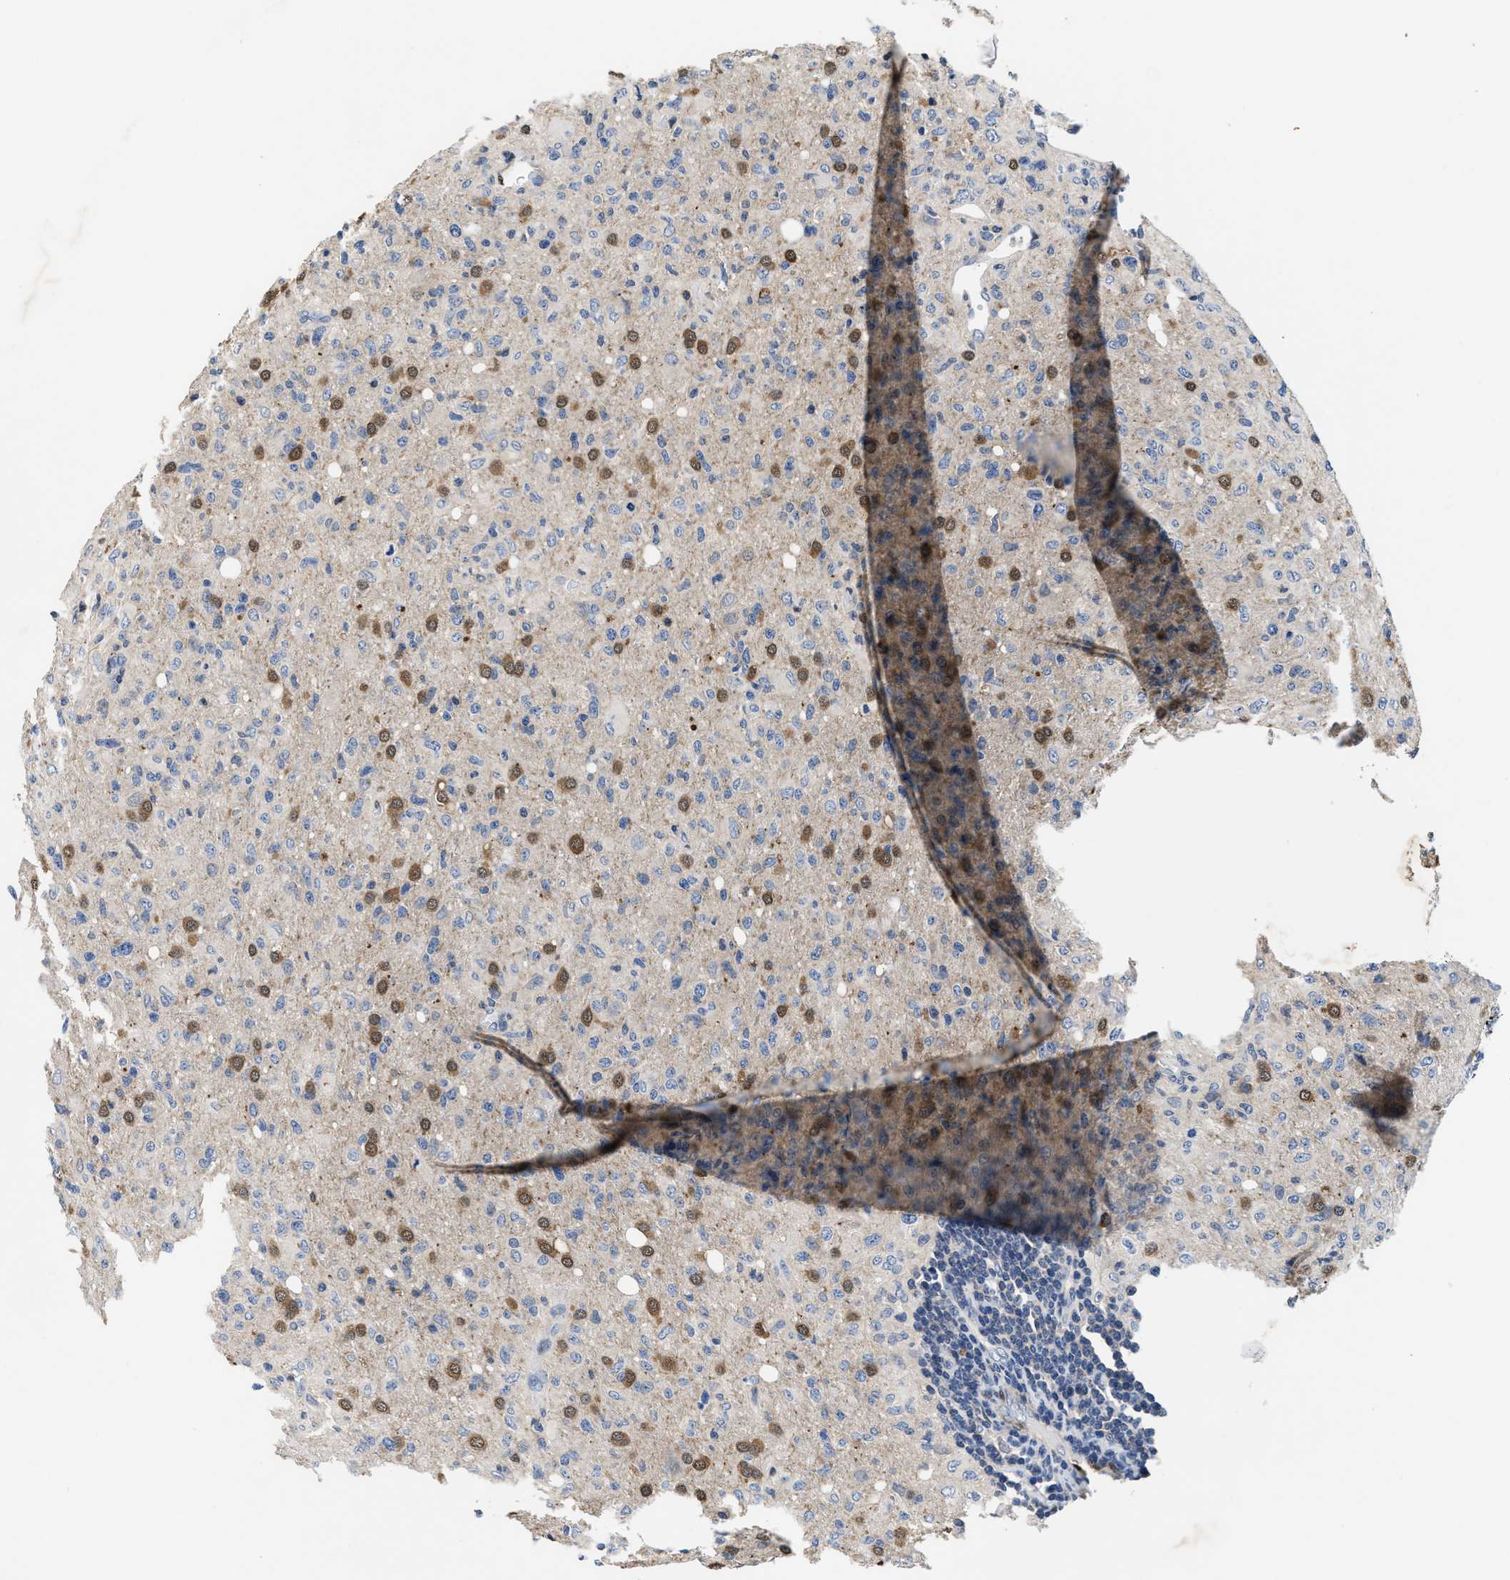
{"staining": {"intensity": "moderate", "quantity": "25%-75%", "location": "cytoplasmic/membranous,nuclear"}, "tissue": "glioma", "cell_type": "Tumor cells", "image_type": "cancer", "snomed": [{"axis": "morphology", "description": "Glioma, malignant, High grade"}, {"axis": "topography", "description": "Brain"}], "caption": "A high-resolution image shows immunohistochemistry staining of malignant glioma (high-grade), which exhibits moderate cytoplasmic/membranous and nuclear expression in about 25%-75% of tumor cells.", "gene": "ANKIB1", "patient": {"sex": "female", "age": 57}}